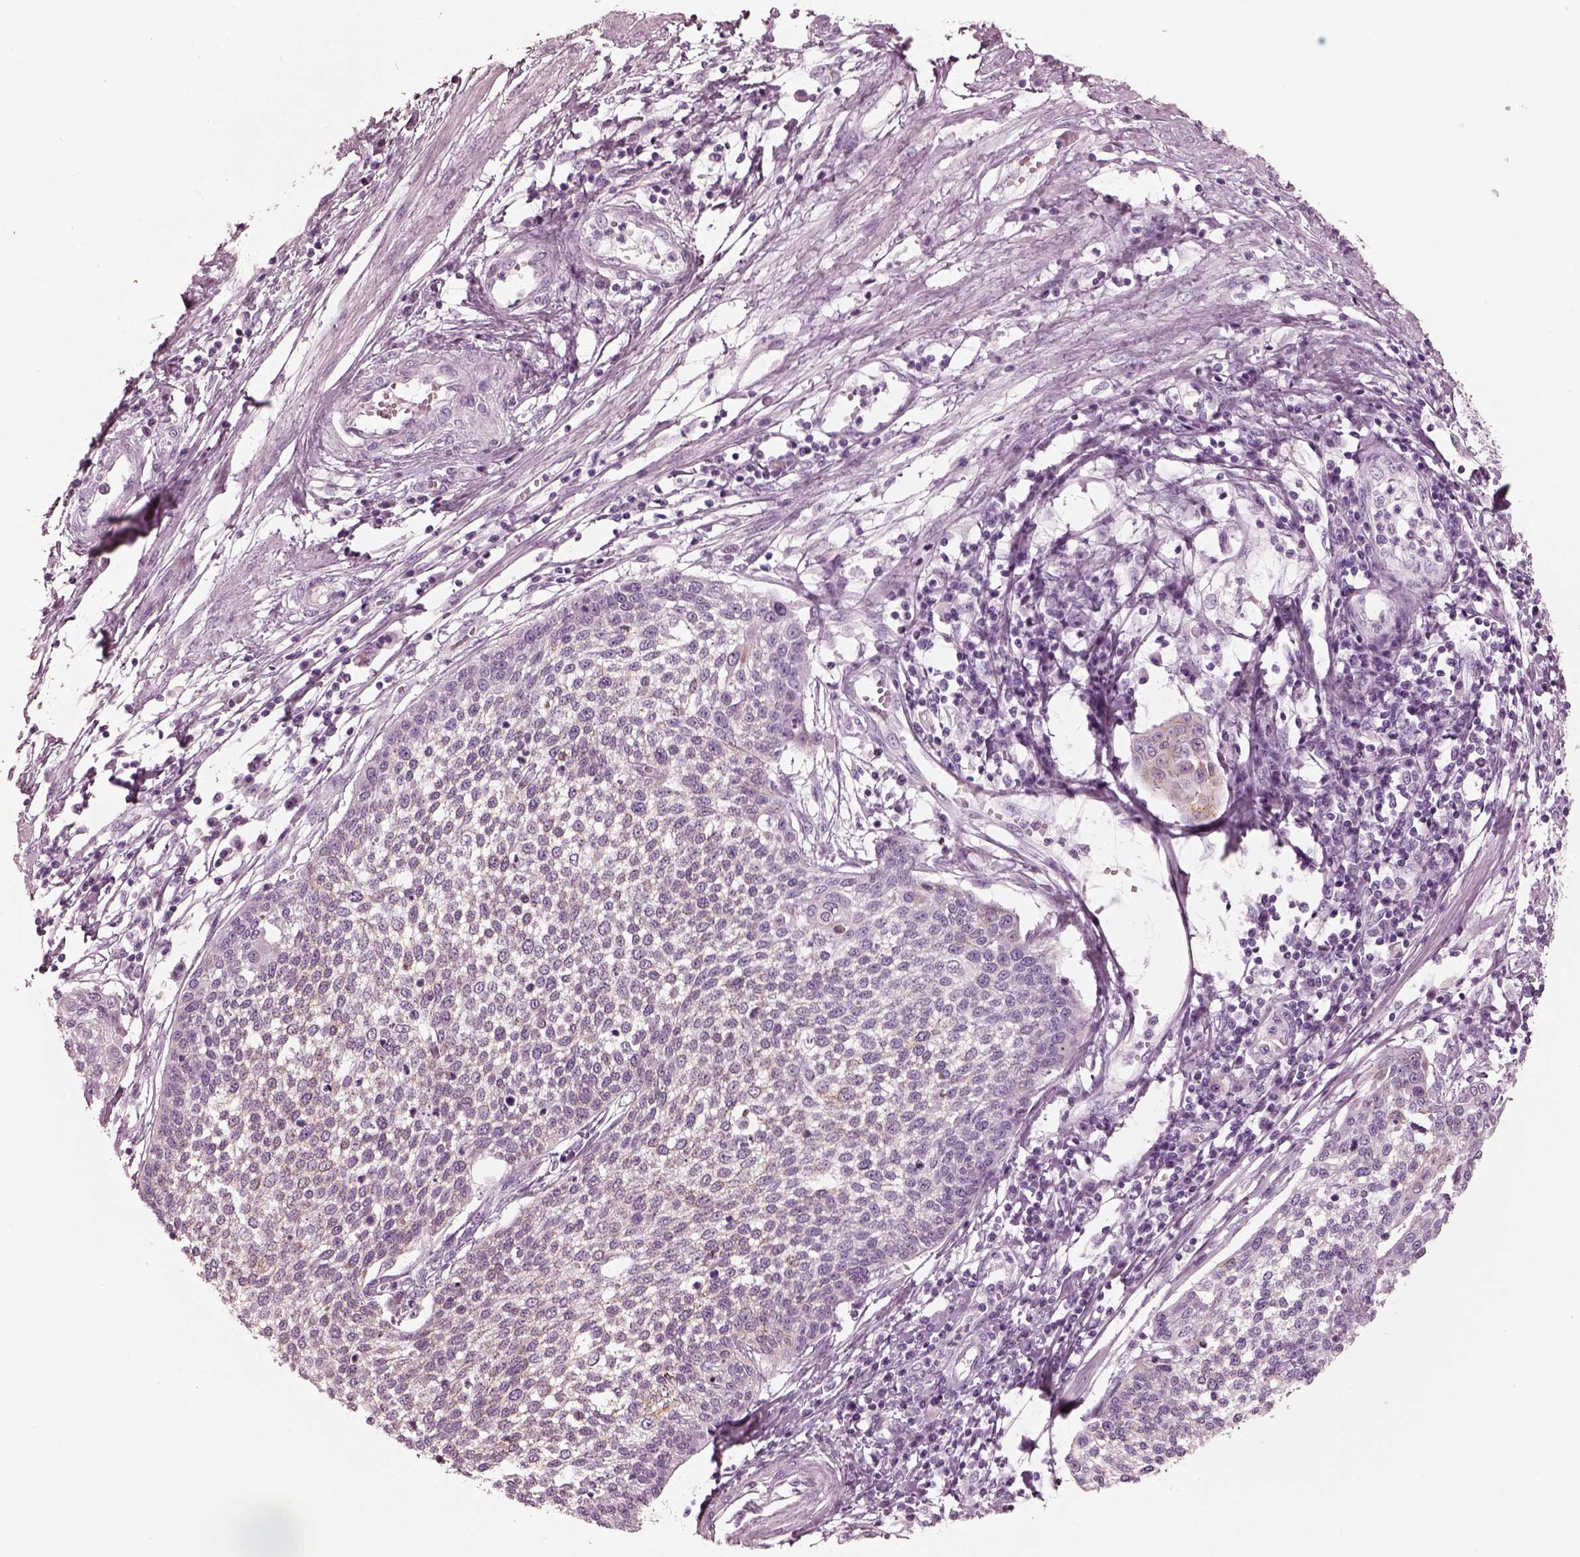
{"staining": {"intensity": "negative", "quantity": "none", "location": "none"}, "tissue": "cervical cancer", "cell_type": "Tumor cells", "image_type": "cancer", "snomed": [{"axis": "morphology", "description": "Squamous cell carcinoma, NOS"}, {"axis": "topography", "description": "Cervix"}], "caption": "Tumor cells show no significant positivity in cervical cancer (squamous cell carcinoma).", "gene": "PON3", "patient": {"sex": "female", "age": 34}}